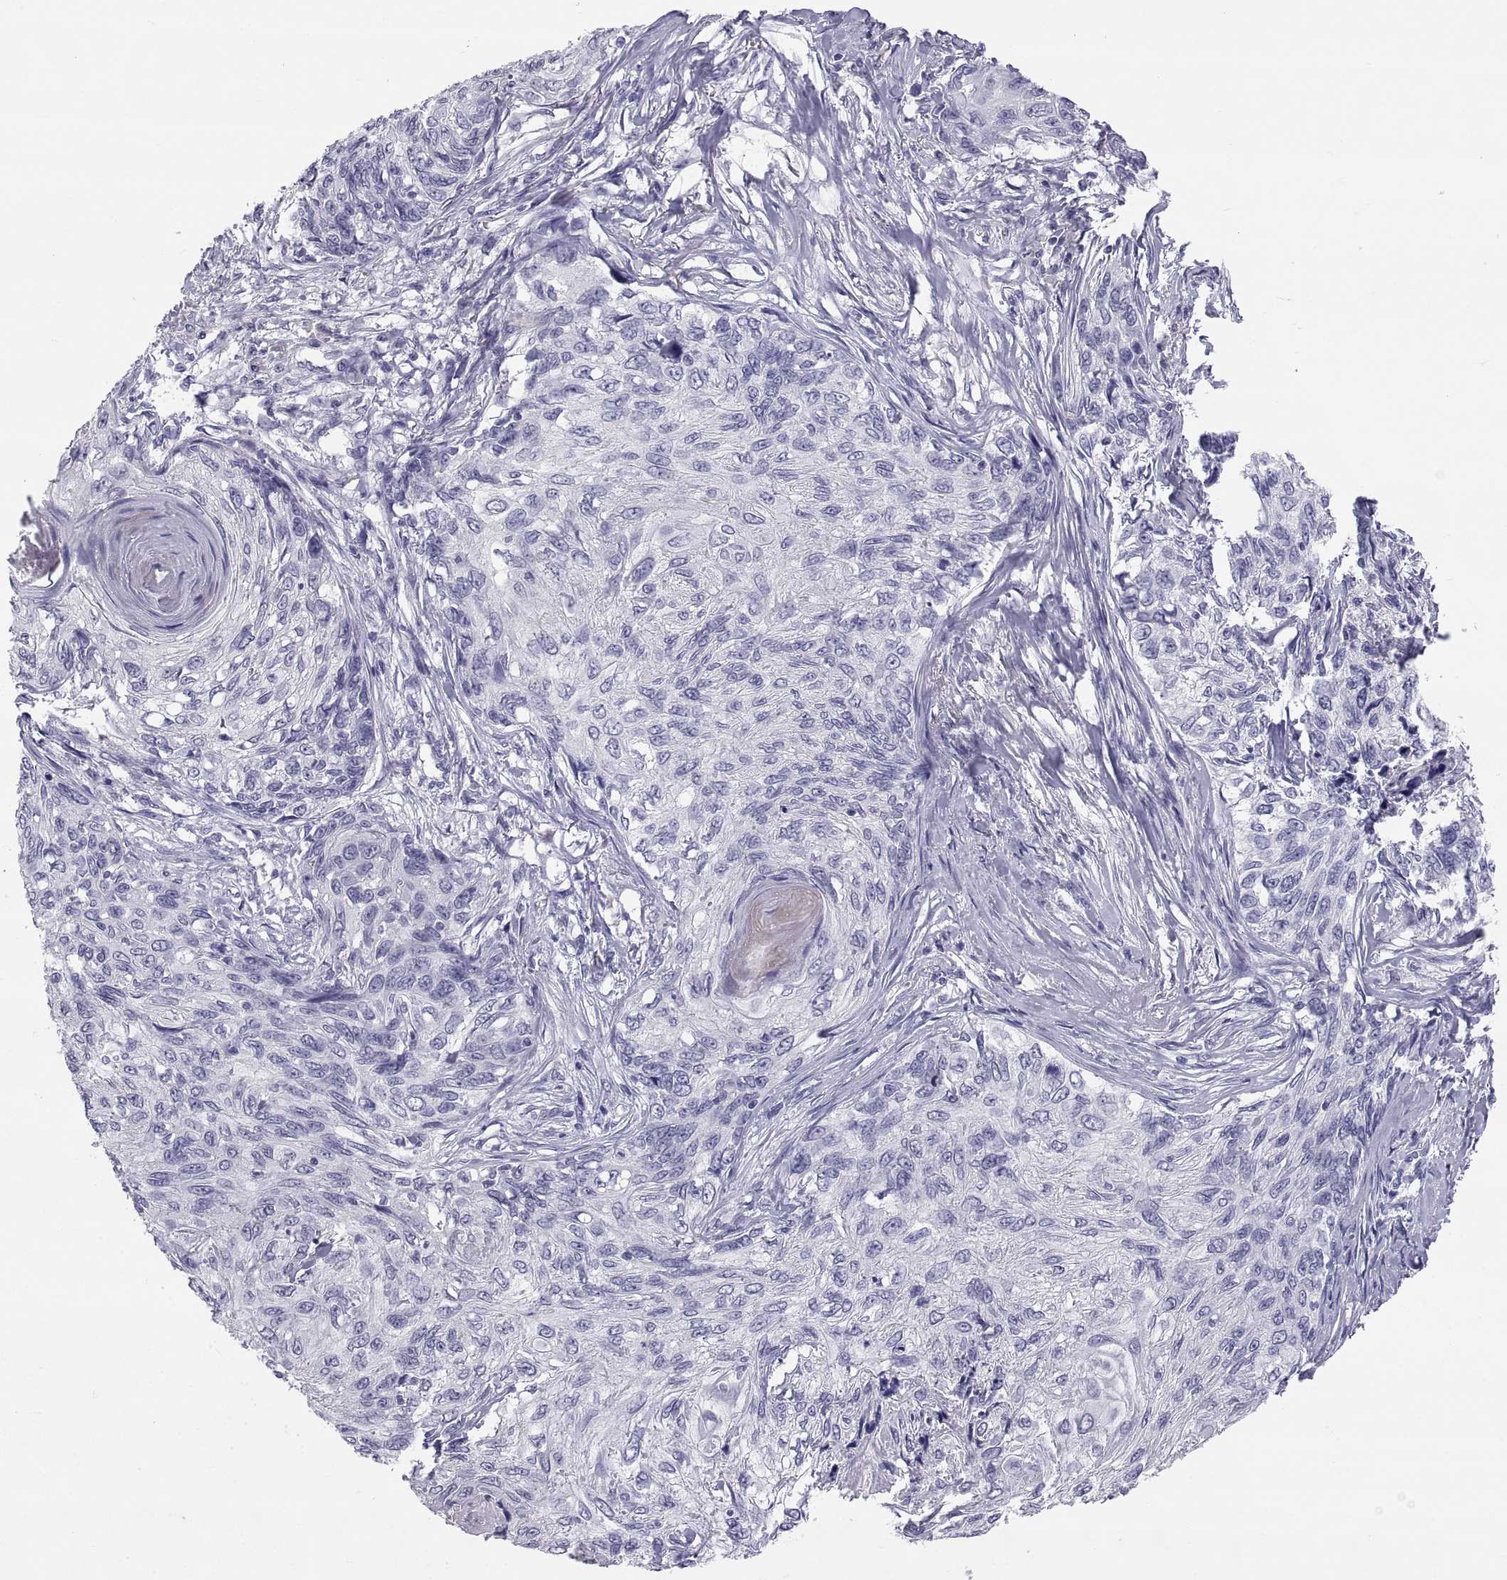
{"staining": {"intensity": "negative", "quantity": "none", "location": "none"}, "tissue": "skin cancer", "cell_type": "Tumor cells", "image_type": "cancer", "snomed": [{"axis": "morphology", "description": "Squamous cell carcinoma, NOS"}, {"axis": "topography", "description": "Skin"}], "caption": "An immunohistochemistry micrograph of skin cancer is shown. There is no staining in tumor cells of skin cancer.", "gene": "TEX13A", "patient": {"sex": "male", "age": 92}}